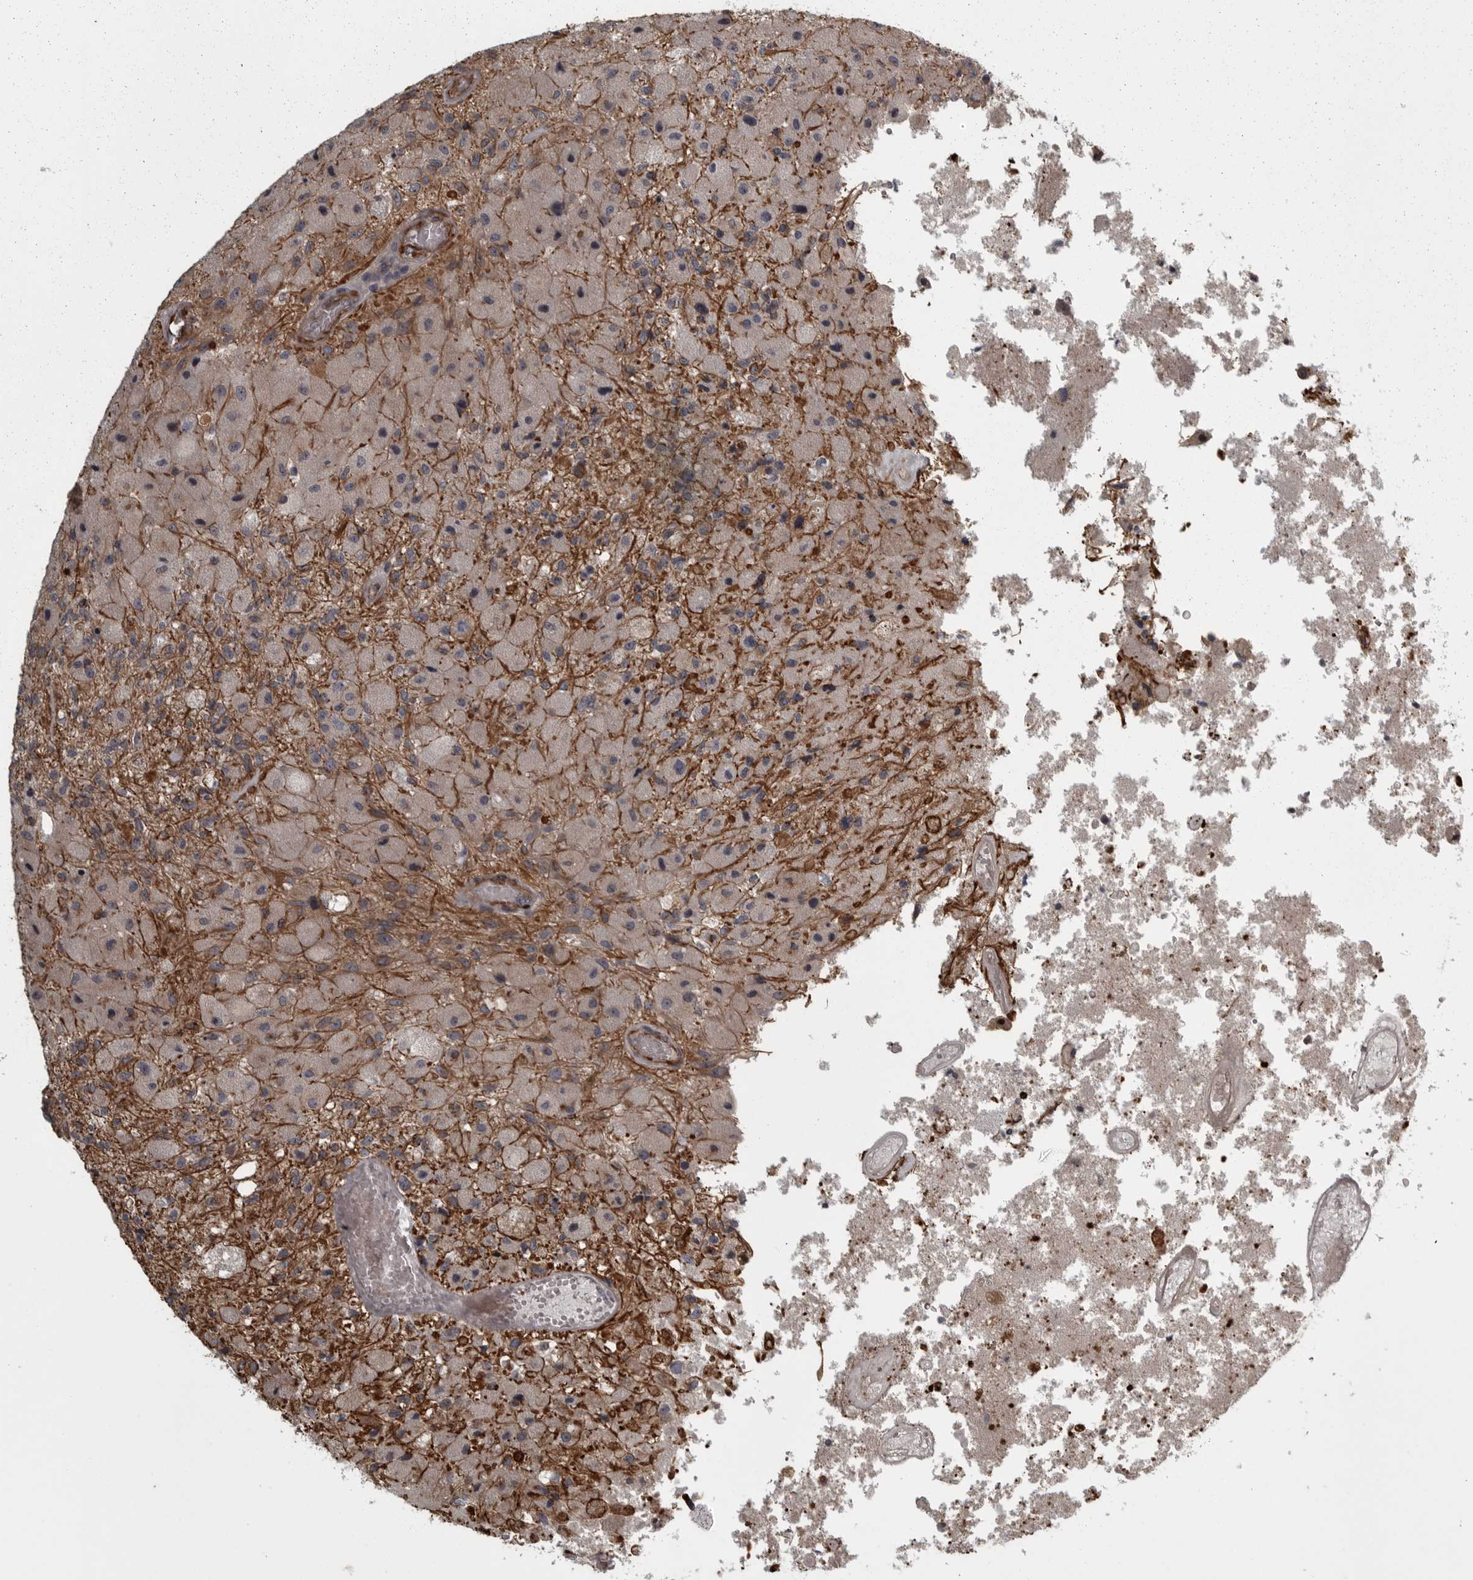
{"staining": {"intensity": "moderate", "quantity": "<25%", "location": "cytoplasmic/membranous"}, "tissue": "glioma", "cell_type": "Tumor cells", "image_type": "cancer", "snomed": [{"axis": "morphology", "description": "Normal tissue, NOS"}, {"axis": "morphology", "description": "Glioma, malignant, High grade"}, {"axis": "topography", "description": "Cerebral cortex"}], "caption": "A high-resolution photomicrograph shows IHC staining of glioma, which shows moderate cytoplasmic/membranous positivity in about <25% of tumor cells.", "gene": "FAAP100", "patient": {"sex": "male", "age": 77}}